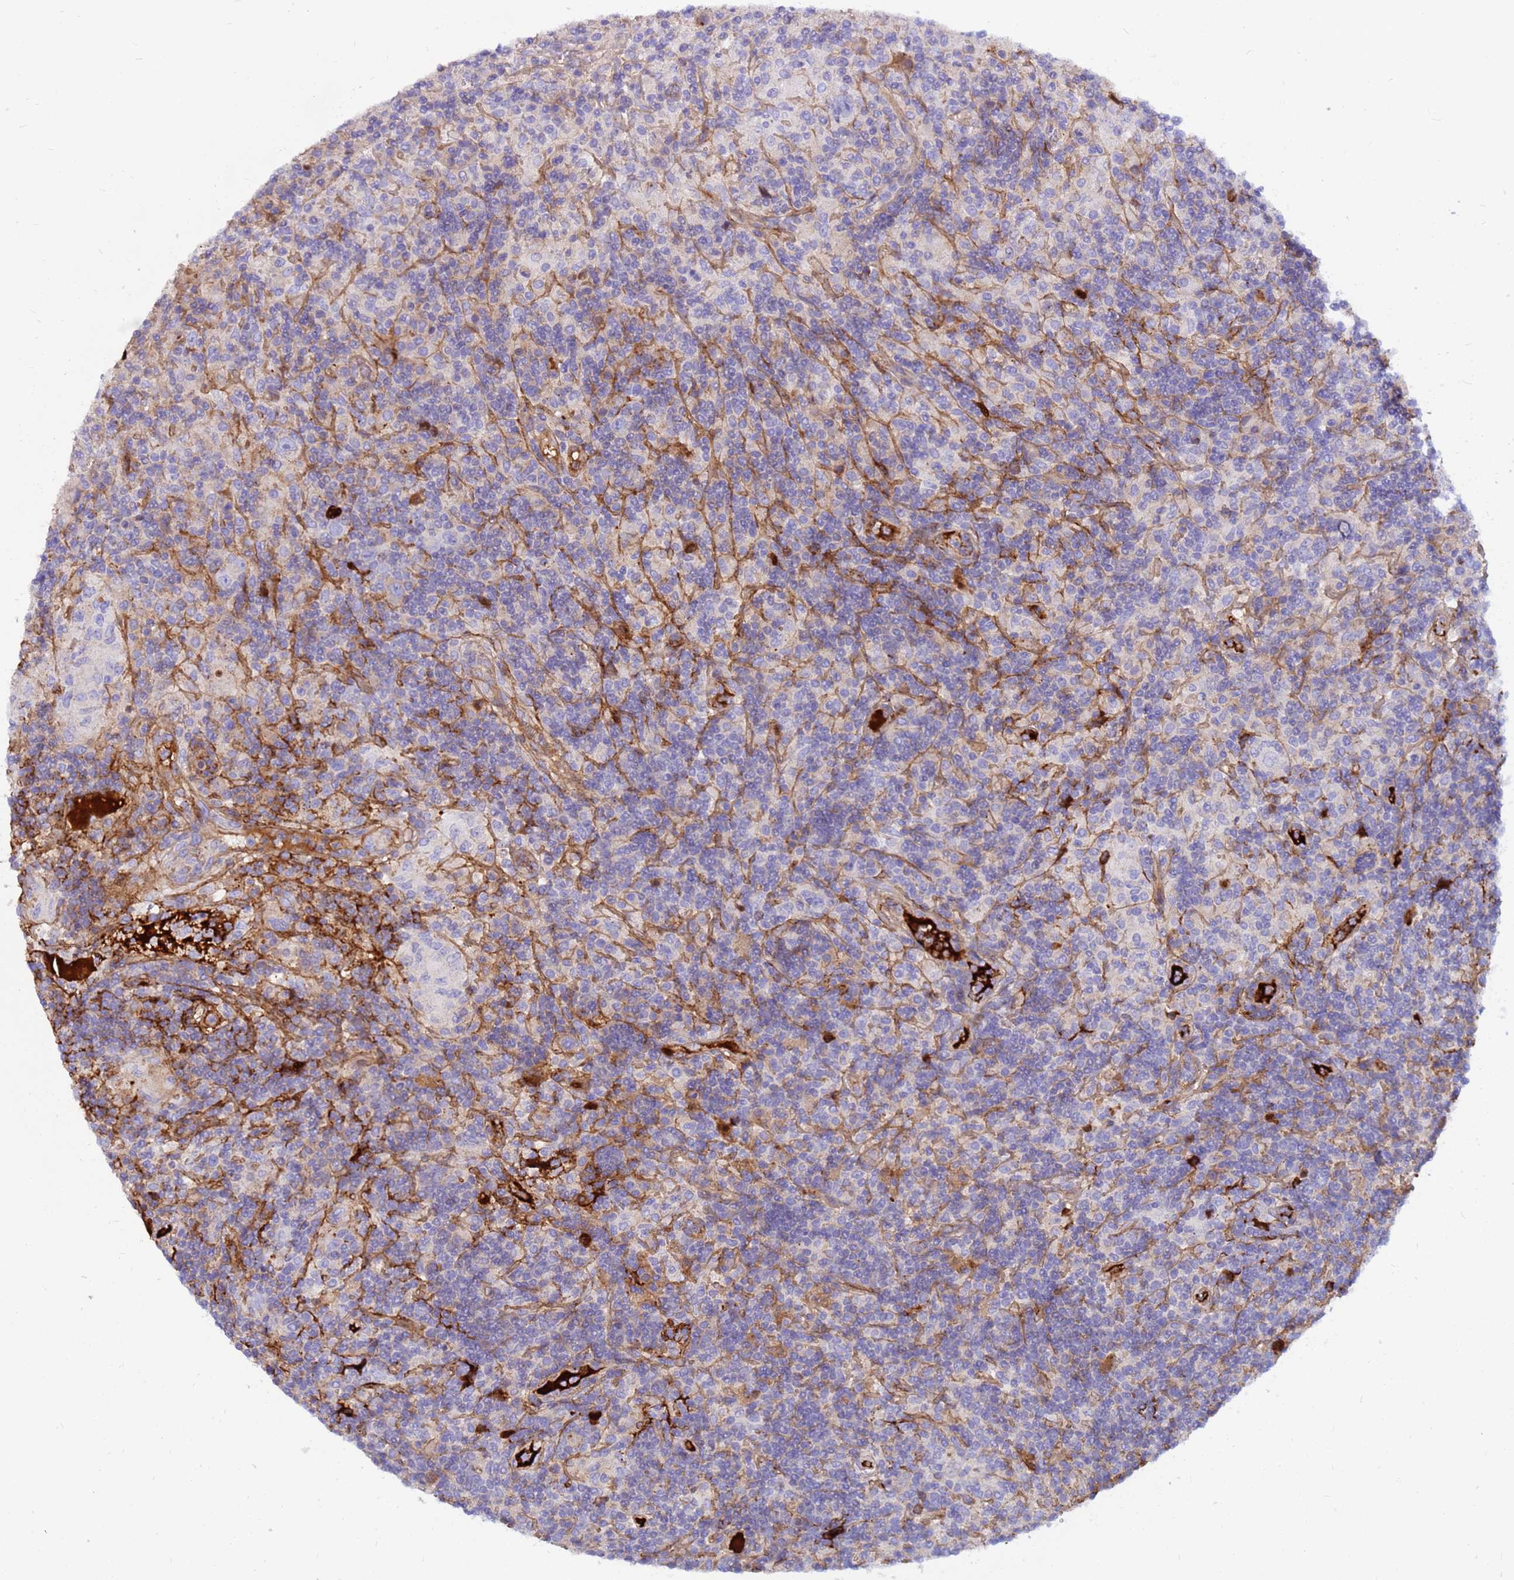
{"staining": {"intensity": "negative", "quantity": "none", "location": "none"}, "tissue": "lymphoma", "cell_type": "Tumor cells", "image_type": "cancer", "snomed": [{"axis": "morphology", "description": "Hodgkin's disease, NOS"}, {"axis": "topography", "description": "Lymph node"}], "caption": "Tumor cells show no significant protein staining in lymphoma.", "gene": "CRHBP", "patient": {"sex": "male", "age": 70}}